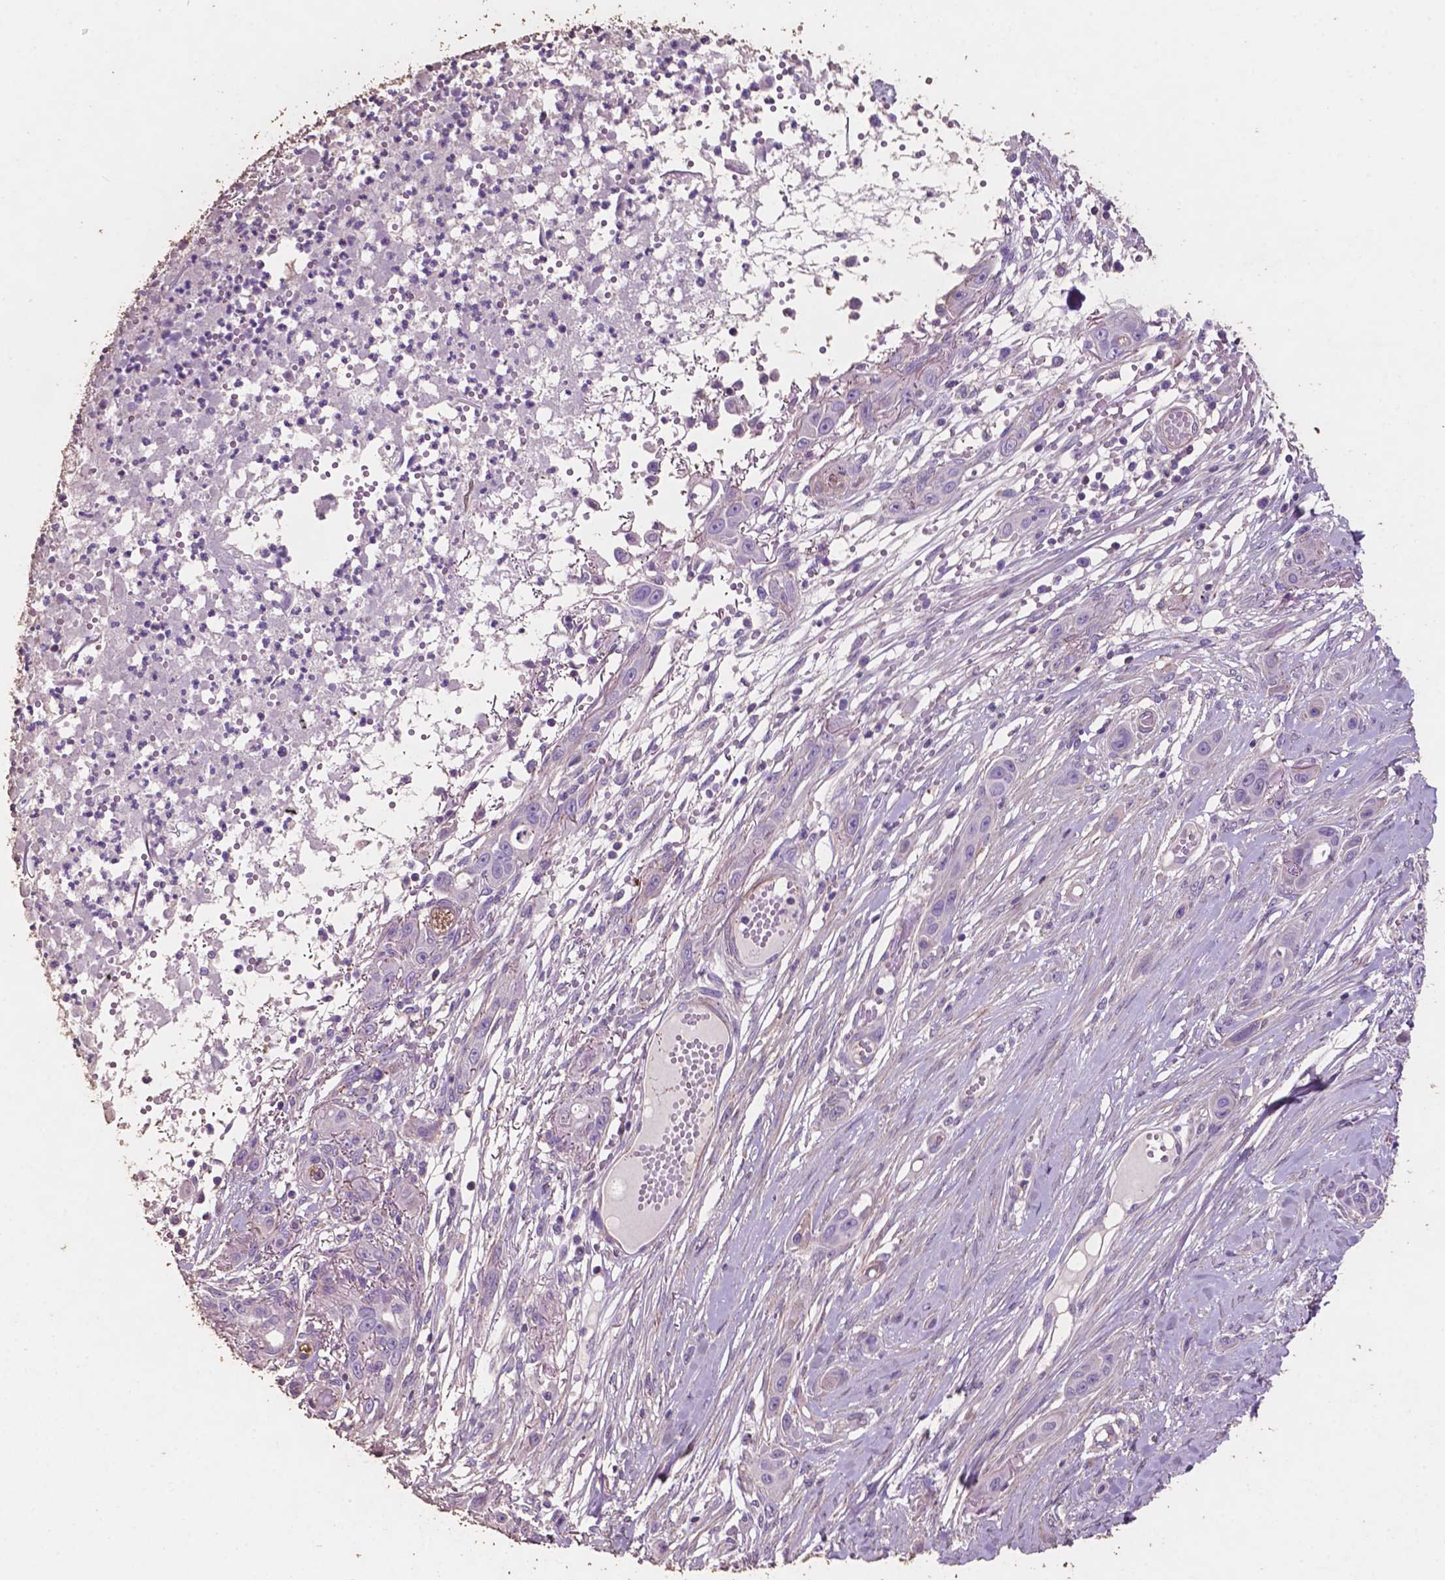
{"staining": {"intensity": "negative", "quantity": "none", "location": "none"}, "tissue": "skin cancer", "cell_type": "Tumor cells", "image_type": "cancer", "snomed": [{"axis": "morphology", "description": "Squamous cell carcinoma, NOS"}, {"axis": "topography", "description": "Skin"}], "caption": "This histopathology image is of squamous cell carcinoma (skin) stained with IHC to label a protein in brown with the nuclei are counter-stained blue. There is no positivity in tumor cells.", "gene": "COMMD4", "patient": {"sex": "female", "age": 69}}